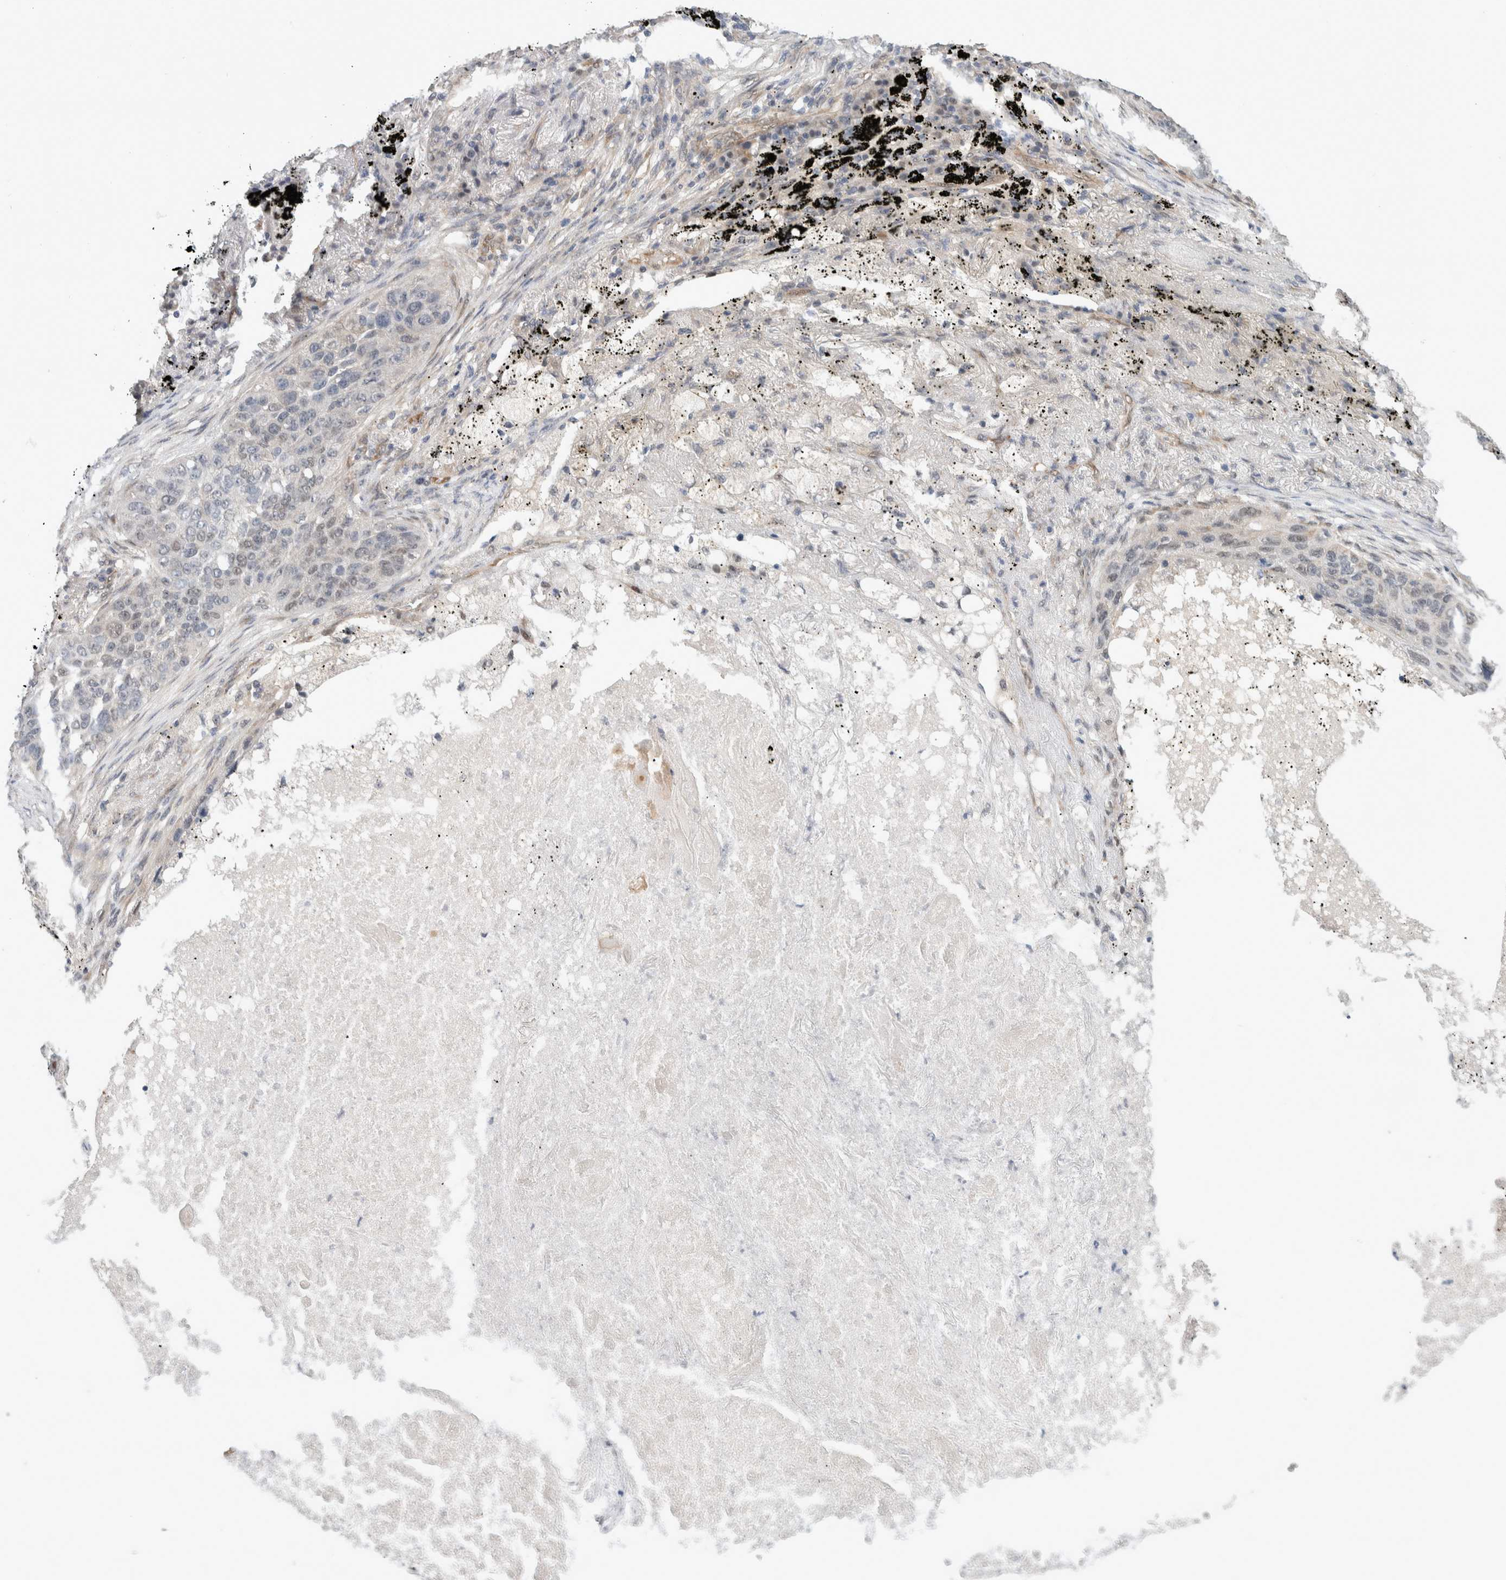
{"staining": {"intensity": "weak", "quantity": "<25%", "location": "nuclear"}, "tissue": "lung cancer", "cell_type": "Tumor cells", "image_type": "cancer", "snomed": [{"axis": "morphology", "description": "Squamous cell carcinoma, NOS"}, {"axis": "topography", "description": "Lung"}], "caption": "DAB immunohistochemical staining of squamous cell carcinoma (lung) displays no significant positivity in tumor cells.", "gene": "EIF4G3", "patient": {"sex": "female", "age": 63}}